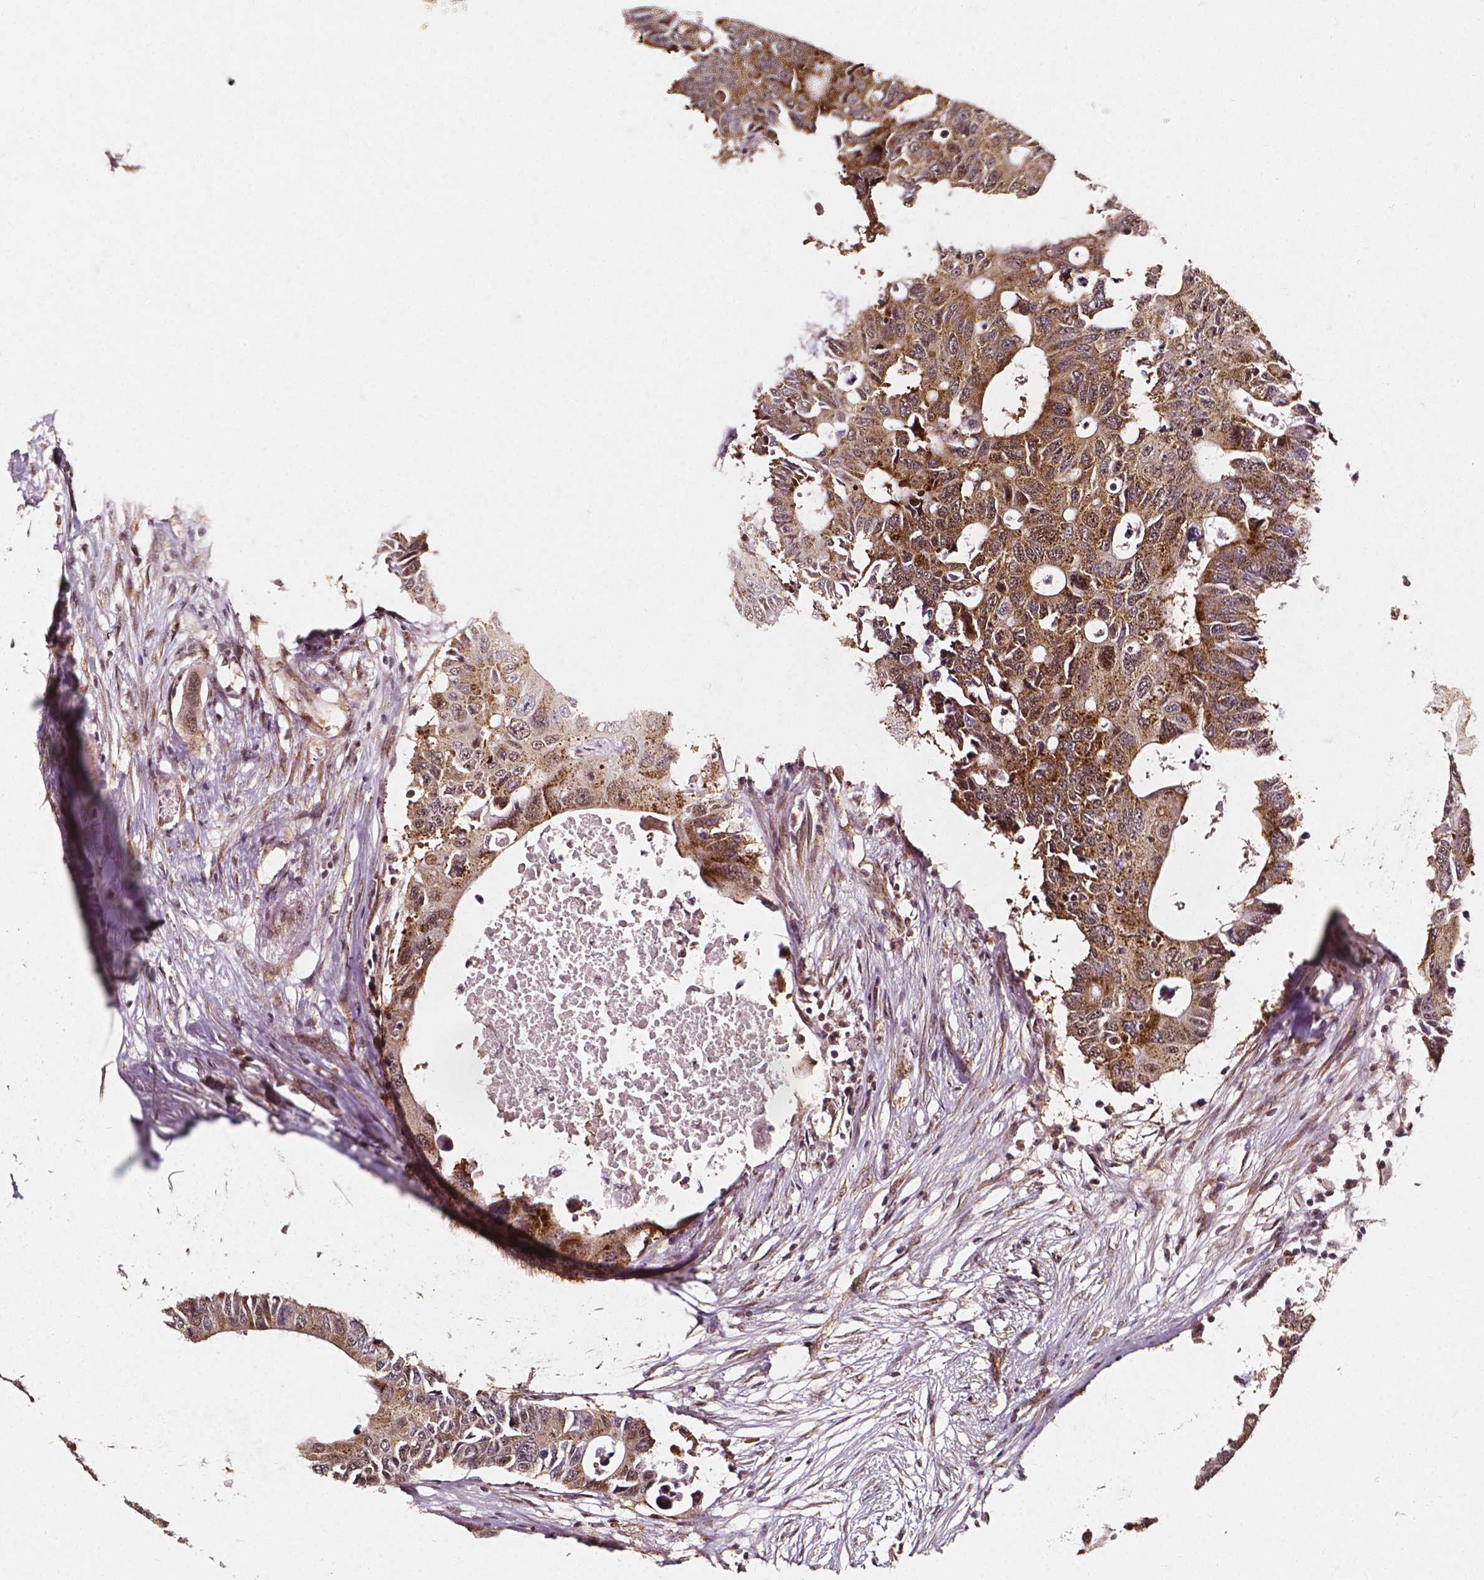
{"staining": {"intensity": "moderate", "quantity": ">75%", "location": "cytoplasmic/membranous,nuclear"}, "tissue": "colorectal cancer", "cell_type": "Tumor cells", "image_type": "cancer", "snomed": [{"axis": "morphology", "description": "Adenocarcinoma, NOS"}, {"axis": "topography", "description": "Colon"}], "caption": "Immunohistochemistry (IHC) (DAB (3,3'-diaminobenzidine)) staining of colorectal cancer (adenocarcinoma) displays moderate cytoplasmic/membranous and nuclear protein expression in approximately >75% of tumor cells.", "gene": "SMN1", "patient": {"sex": "male", "age": 71}}